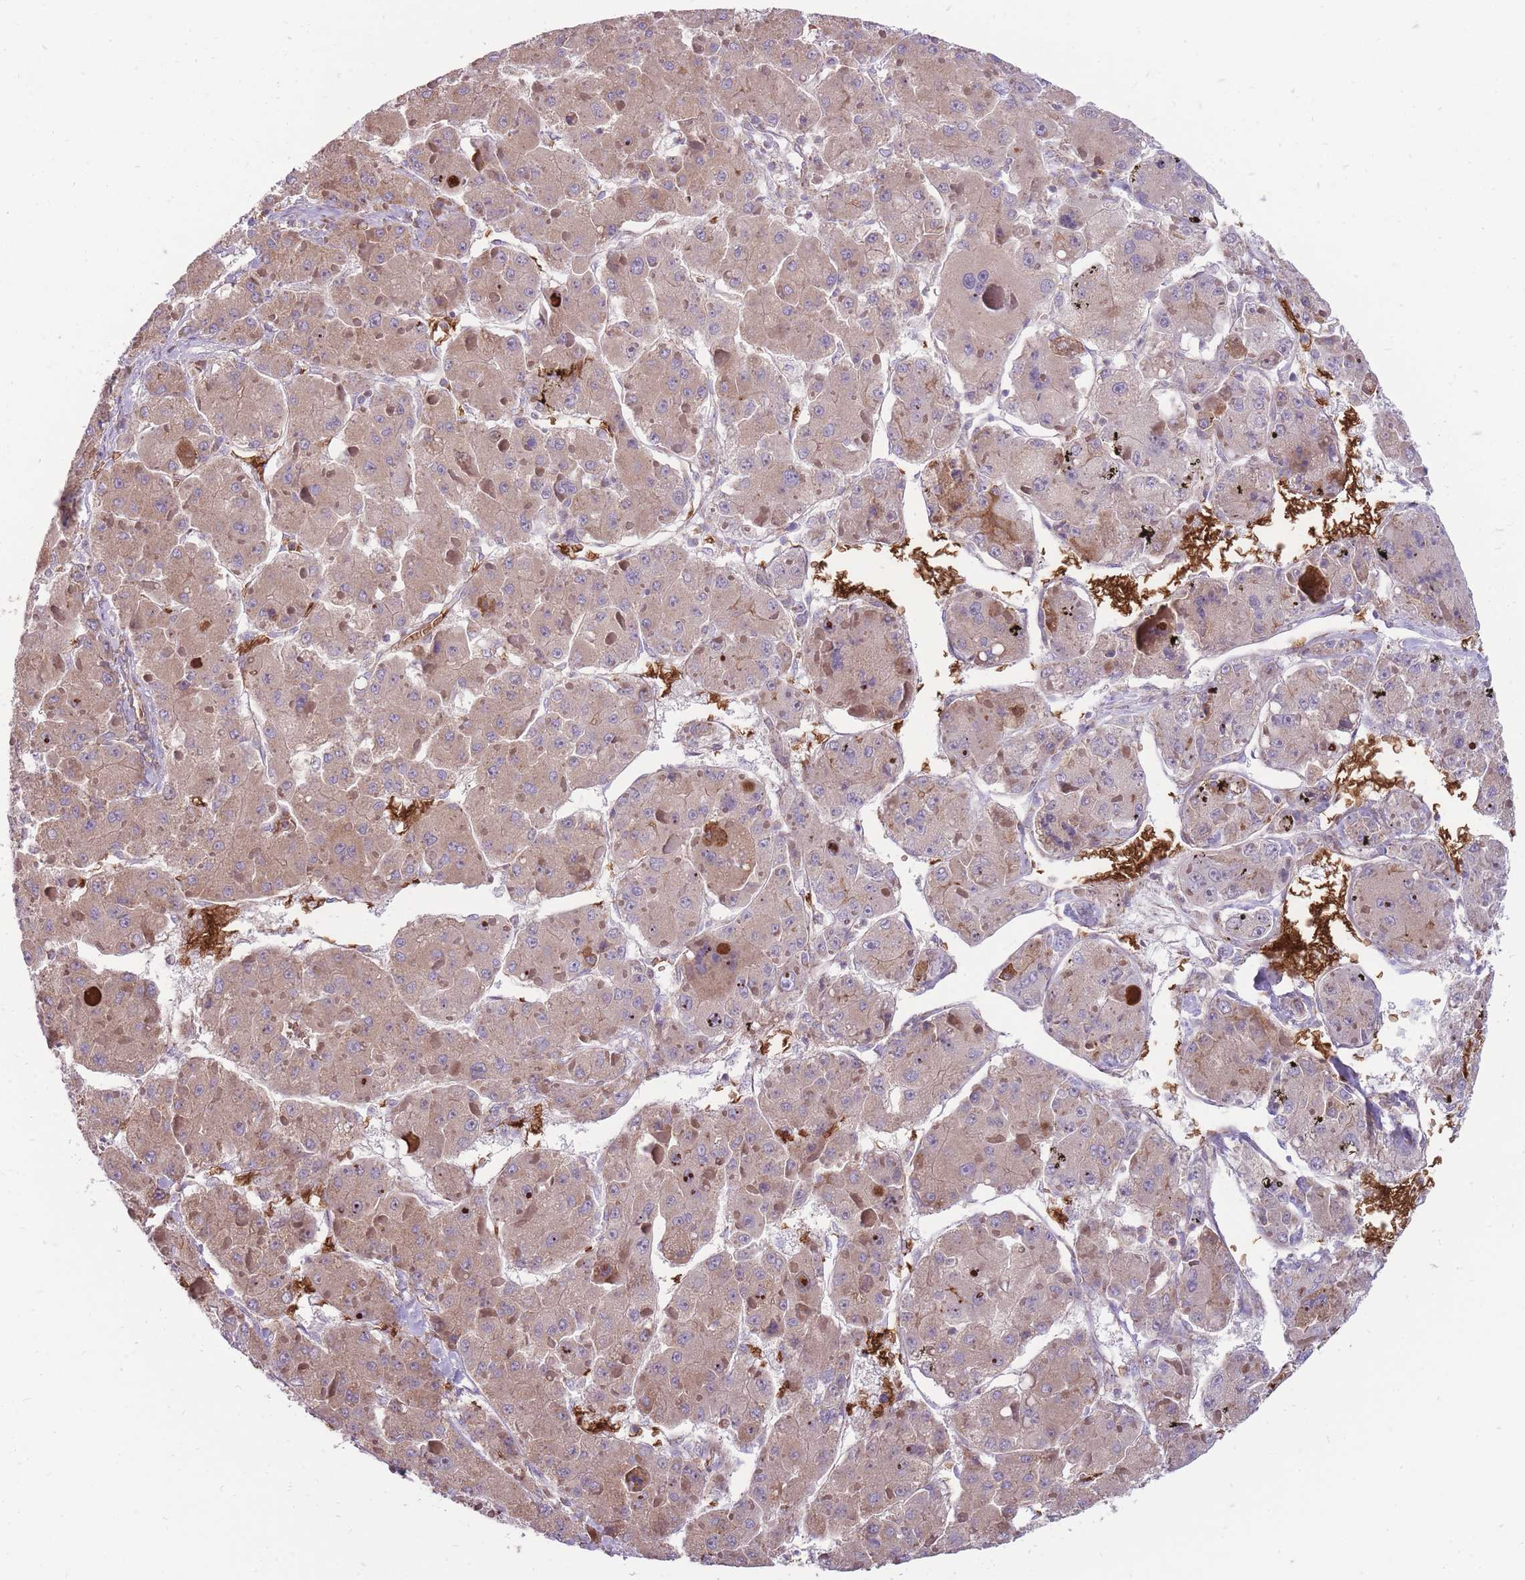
{"staining": {"intensity": "weak", "quantity": "25%-75%", "location": "cytoplasmic/membranous"}, "tissue": "liver cancer", "cell_type": "Tumor cells", "image_type": "cancer", "snomed": [{"axis": "morphology", "description": "Carcinoma, Hepatocellular, NOS"}, {"axis": "topography", "description": "Liver"}], "caption": "Human hepatocellular carcinoma (liver) stained with a brown dye displays weak cytoplasmic/membranous positive staining in about 25%-75% of tumor cells.", "gene": "ANKRD10", "patient": {"sex": "female", "age": 73}}